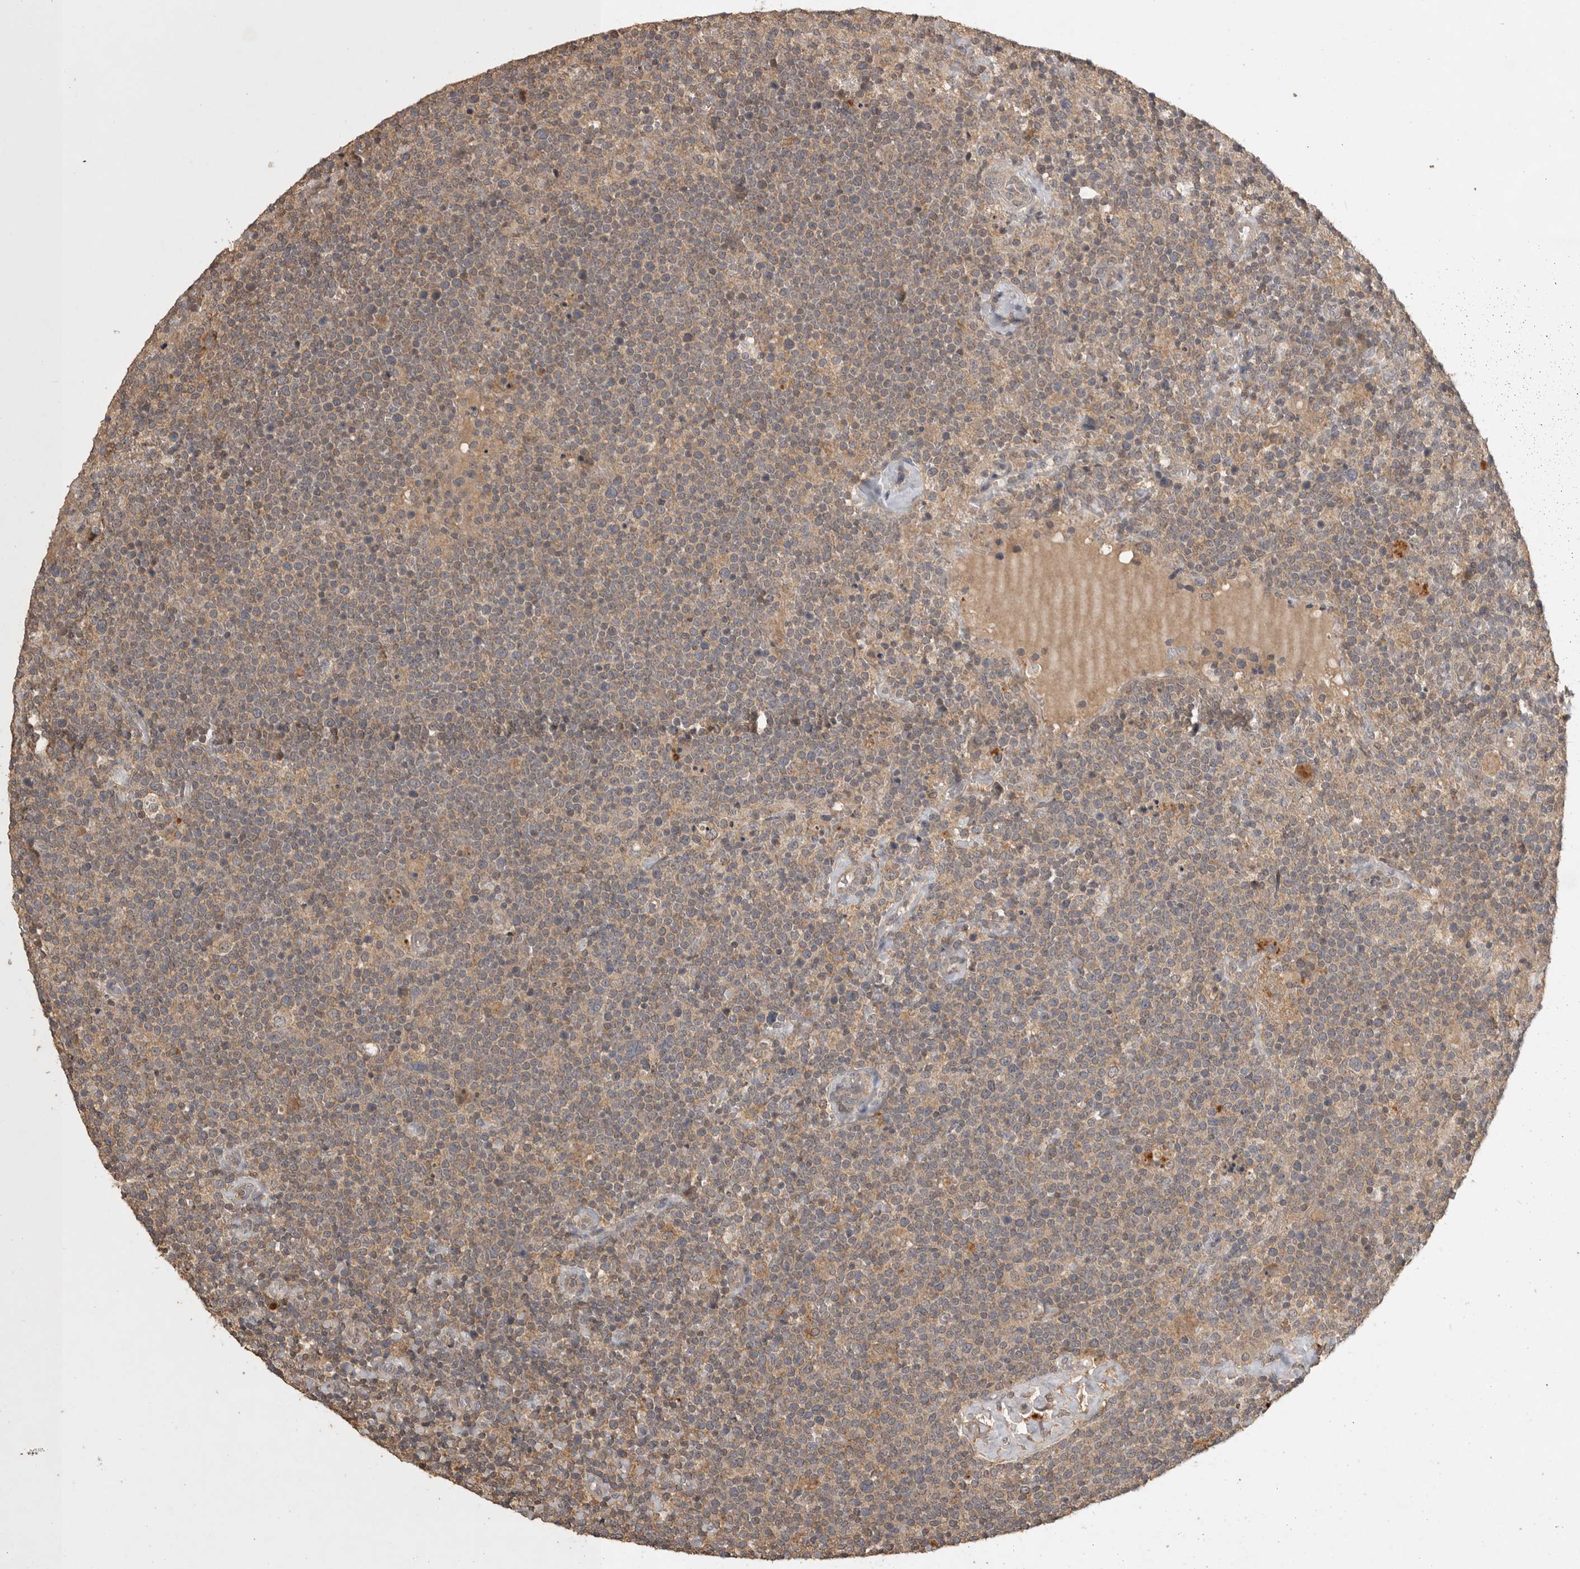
{"staining": {"intensity": "weak", "quantity": ">75%", "location": "cytoplasmic/membranous"}, "tissue": "lymphoma", "cell_type": "Tumor cells", "image_type": "cancer", "snomed": [{"axis": "morphology", "description": "Malignant lymphoma, non-Hodgkin's type, High grade"}, {"axis": "topography", "description": "Lymph node"}], "caption": "This is an image of immunohistochemistry staining of lymphoma, which shows weak positivity in the cytoplasmic/membranous of tumor cells.", "gene": "ADAMTS4", "patient": {"sex": "male", "age": 61}}